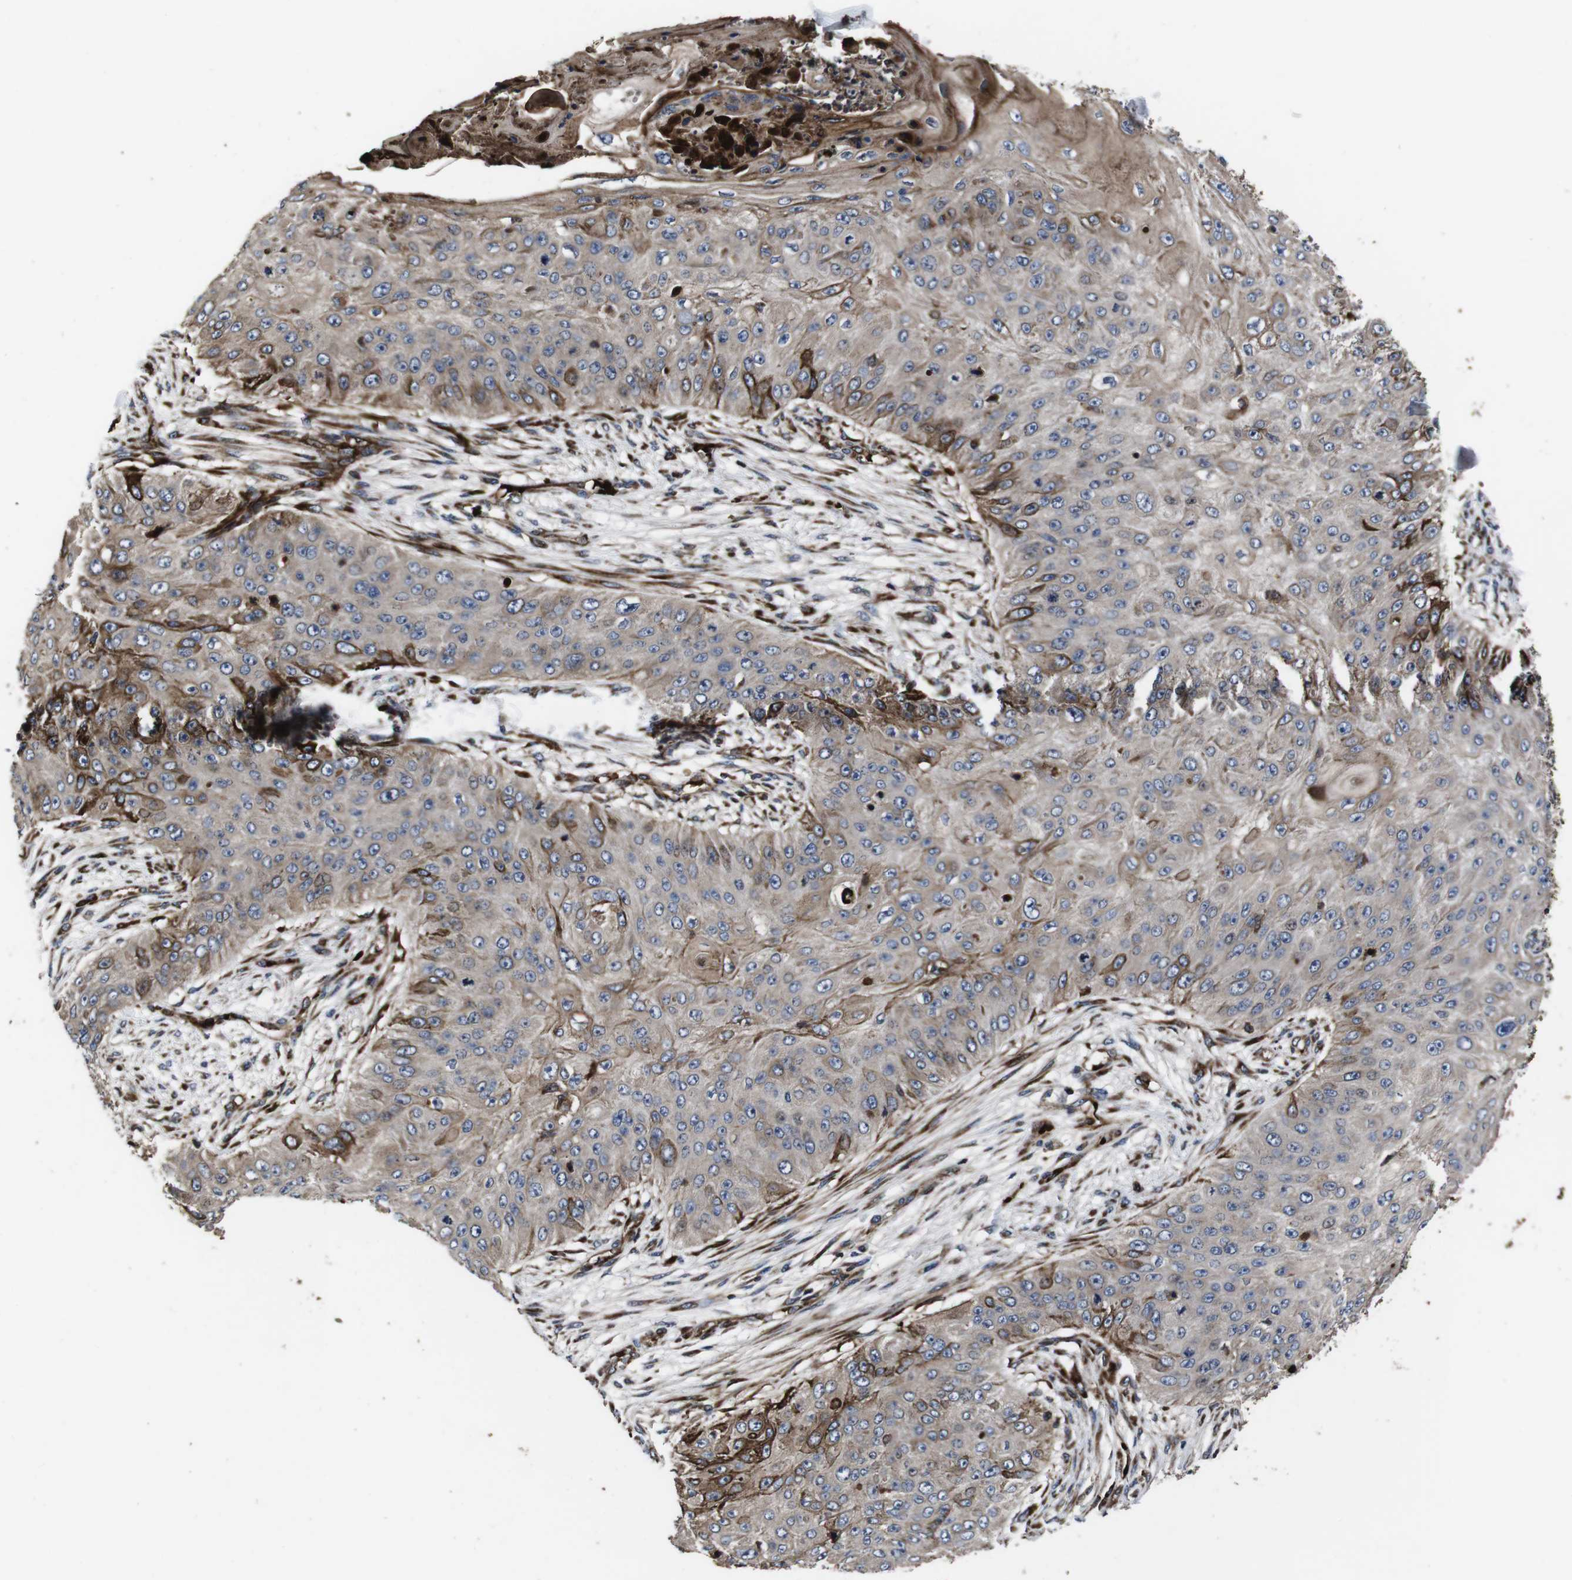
{"staining": {"intensity": "moderate", "quantity": "25%-75%", "location": "cytoplasmic/membranous"}, "tissue": "skin cancer", "cell_type": "Tumor cells", "image_type": "cancer", "snomed": [{"axis": "morphology", "description": "Squamous cell carcinoma, NOS"}, {"axis": "topography", "description": "Skin"}], "caption": "Squamous cell carcinoma (skin) tissue shows moderate cytoplasmic/membranous expression in about 25%-75% of tumor cells", "gene": "SMYD3", "patient": {"sex": "female", "age": 80}}